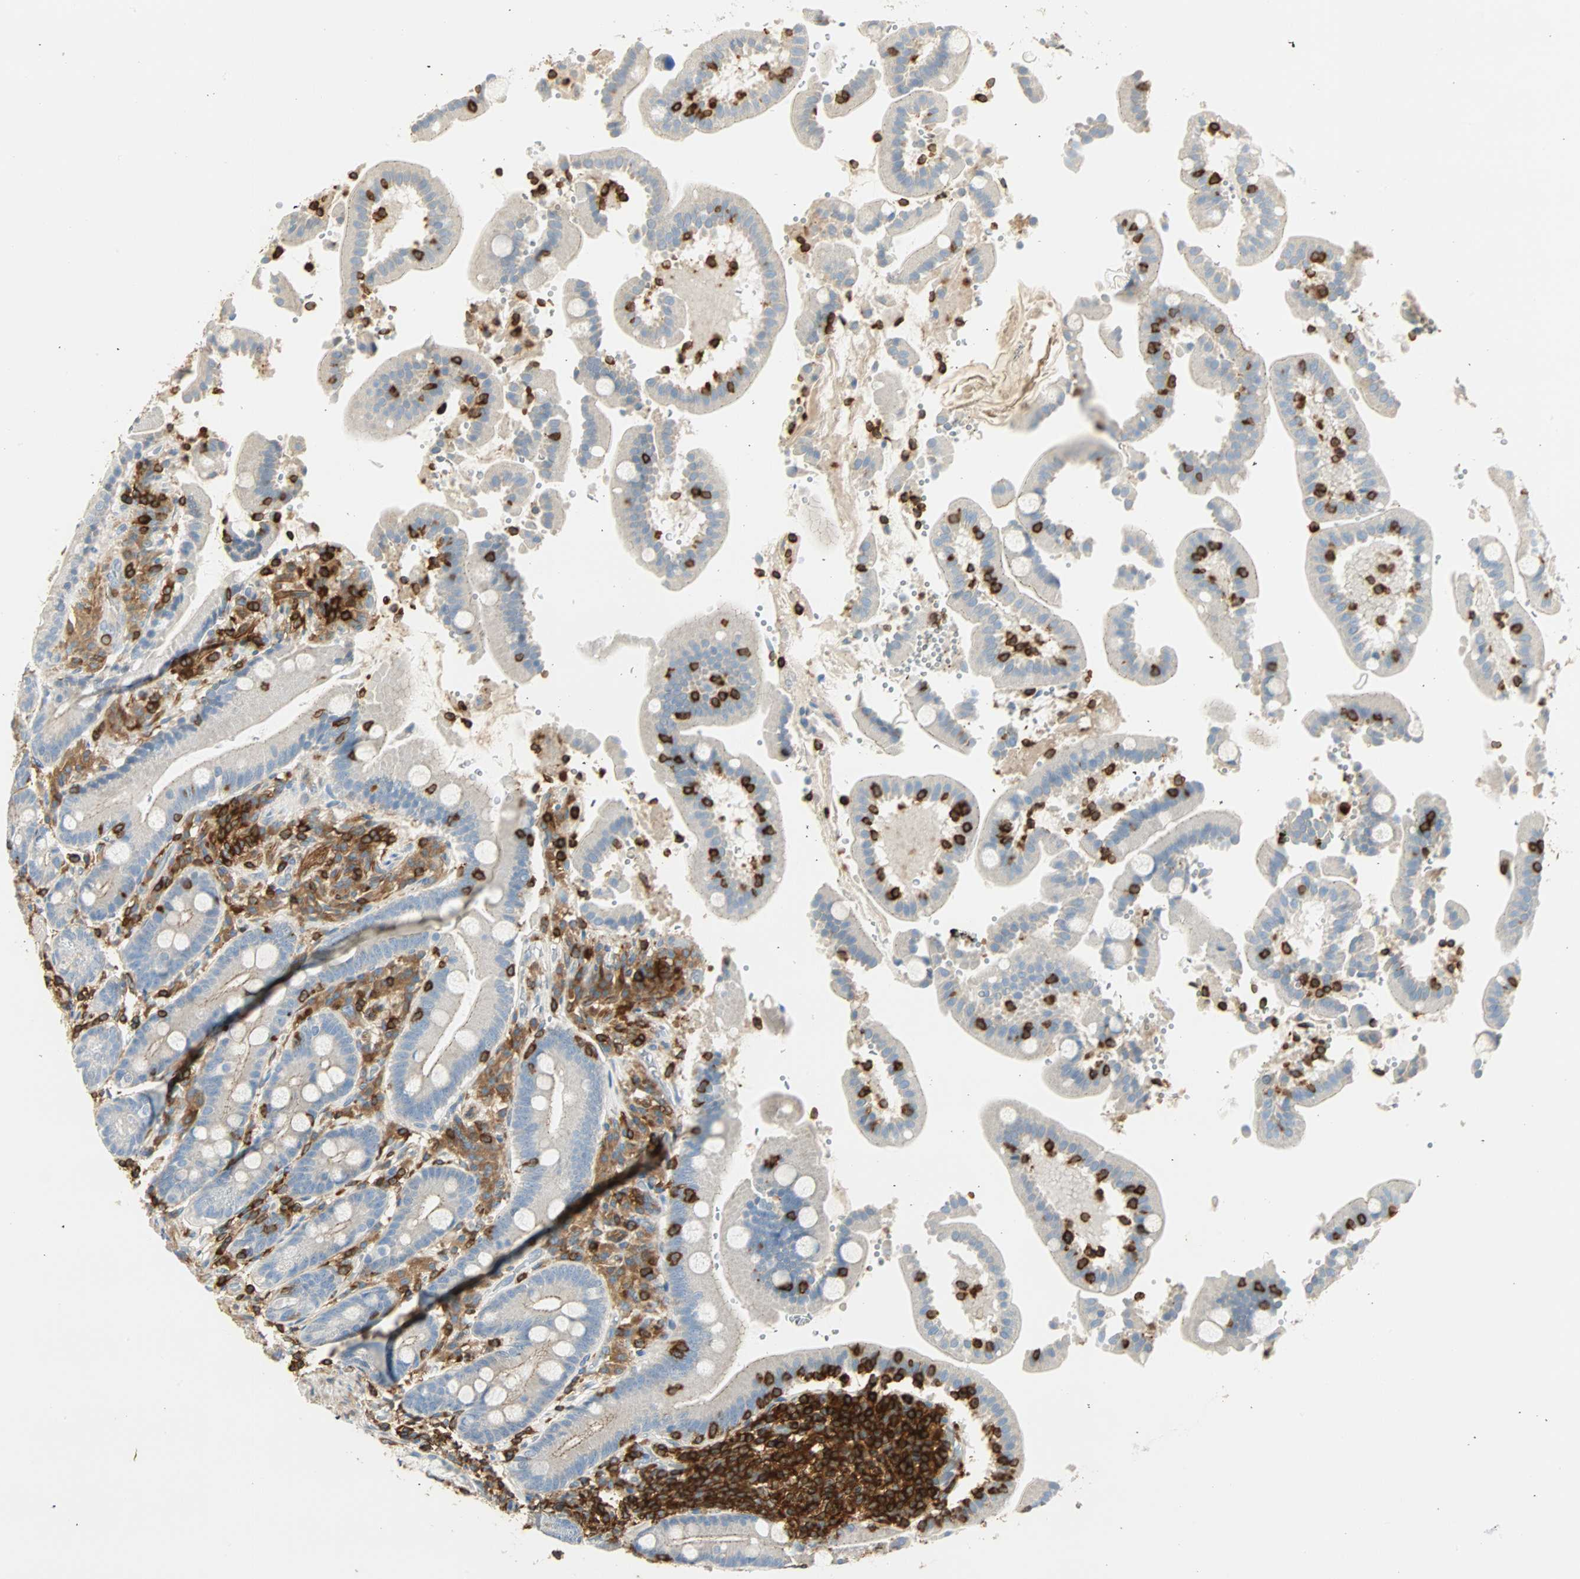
{"staining": {"intensity": "negative", "quantity": "none", "location": "none"}, "tissue": "duodenum", "cell_type": "Glandular cells", "image_type": "normal", "snomed": [{"axis": "morphology", "description": "Normal tissue, NOS"}, {"axis": "topography", "description": "Small intestine, NOS"}], "caption": "Immunohistochemistry (IHC) micrograph of benign duodenum: duodenum stained with DAB (3,3'-diaminobenzidine) displays no significant protein staining in glandular cells.", "gene": "FMNL1", "patient": {"sex": "female", "age": 71}}